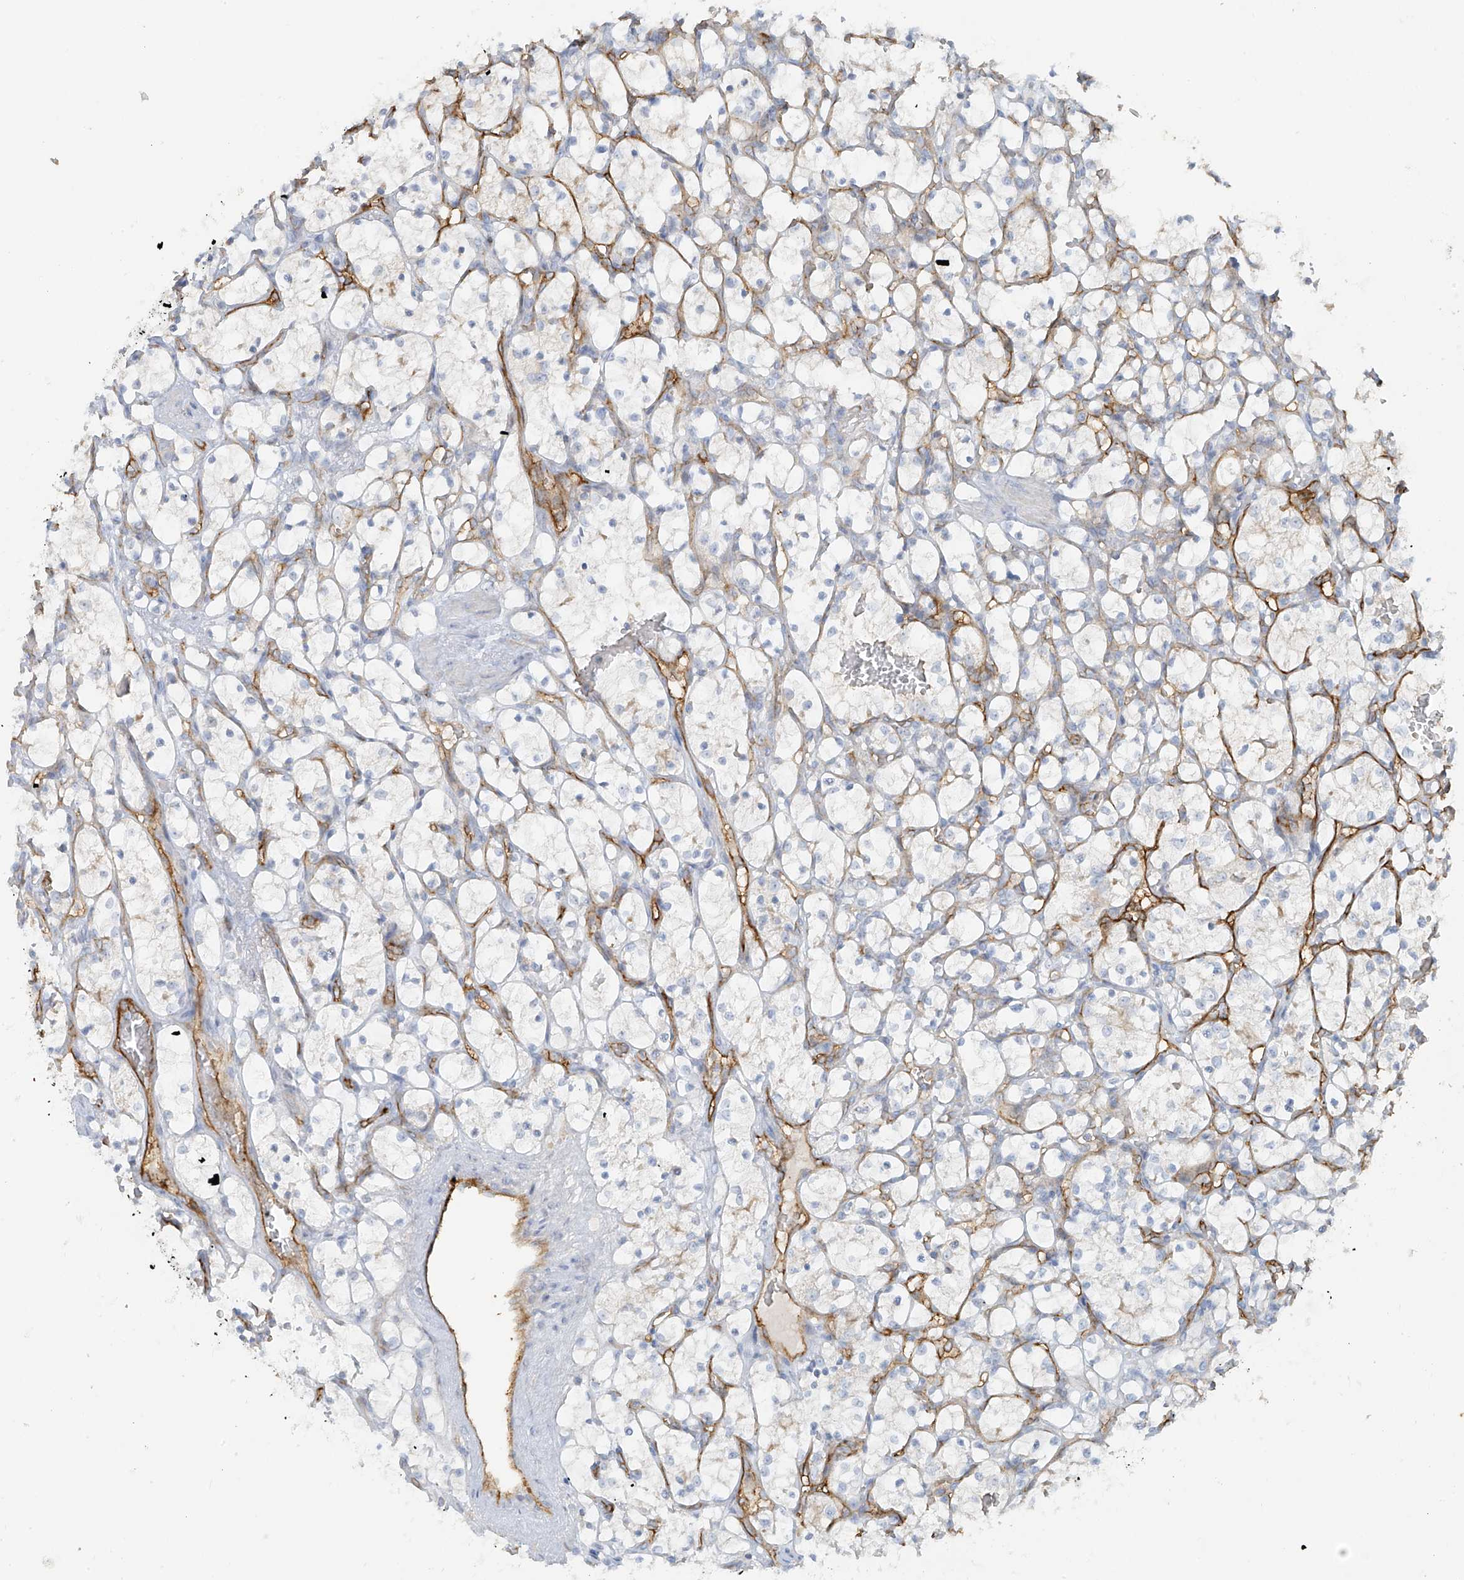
{"staining": {"intensity": "negative", "quantity": "none", "location": "none"}, "tissue": "renal cancer", "cell_type": "Tumor cells", "image_type": "cancer", "snomed": [{"axis": "morphology", "description": "Adenocarcinoma, NOS"}, {"axis": "topography", "description": "Kidney"}], "caption": "An image of renal cancer stained for a protein exhibits no brown staining in tumor cells. (DAB immunohistochemistry visualized using brightfield microscopy, high magnification).", "gene": "VAMP5", "patient": {"sex": "female", "age": 69}}